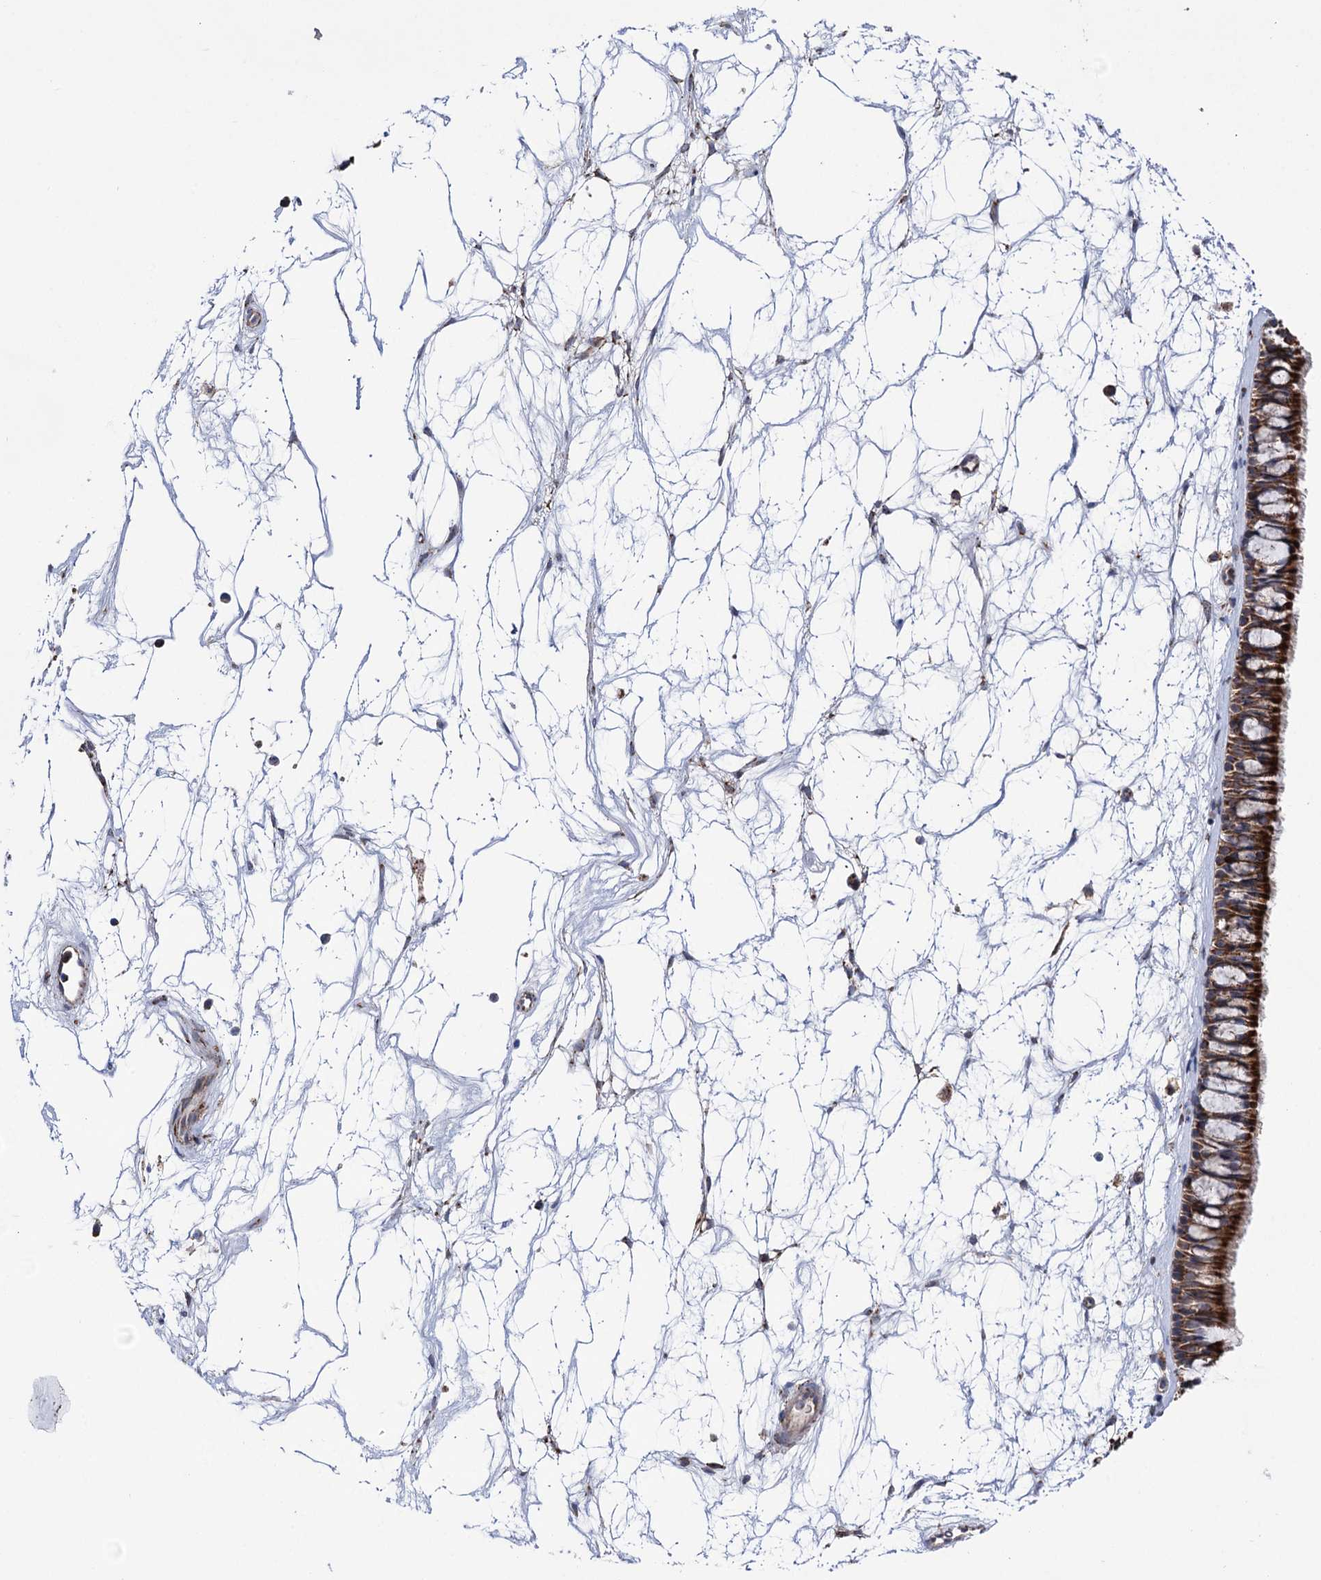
{"staining": {"intensity": "strong", "quantity": ">75%", "location": "cytoplasmic/membranous"}, "tissue": "nasopharynx", "cell_type": "Respiratory epithelial cells", "image_type": "normal", "snomed": [{"axis": "morphology", "description": "Normal tissue, NOS"}, {"axis": "topography", "description": "Nasopharynx"}], "caption": "Respiratory epithelial cells demonstrate high levels of strong cytoplasmic/membranous expression in approximately >75% of cells in normal human nasopharynx. Using DAB (brown) and hematoxylin (blue) stains, captured at high magnification using brightfield microscopy.", "gene": "SUCLA2", "patient": {"sex": "male", "age": 64}}